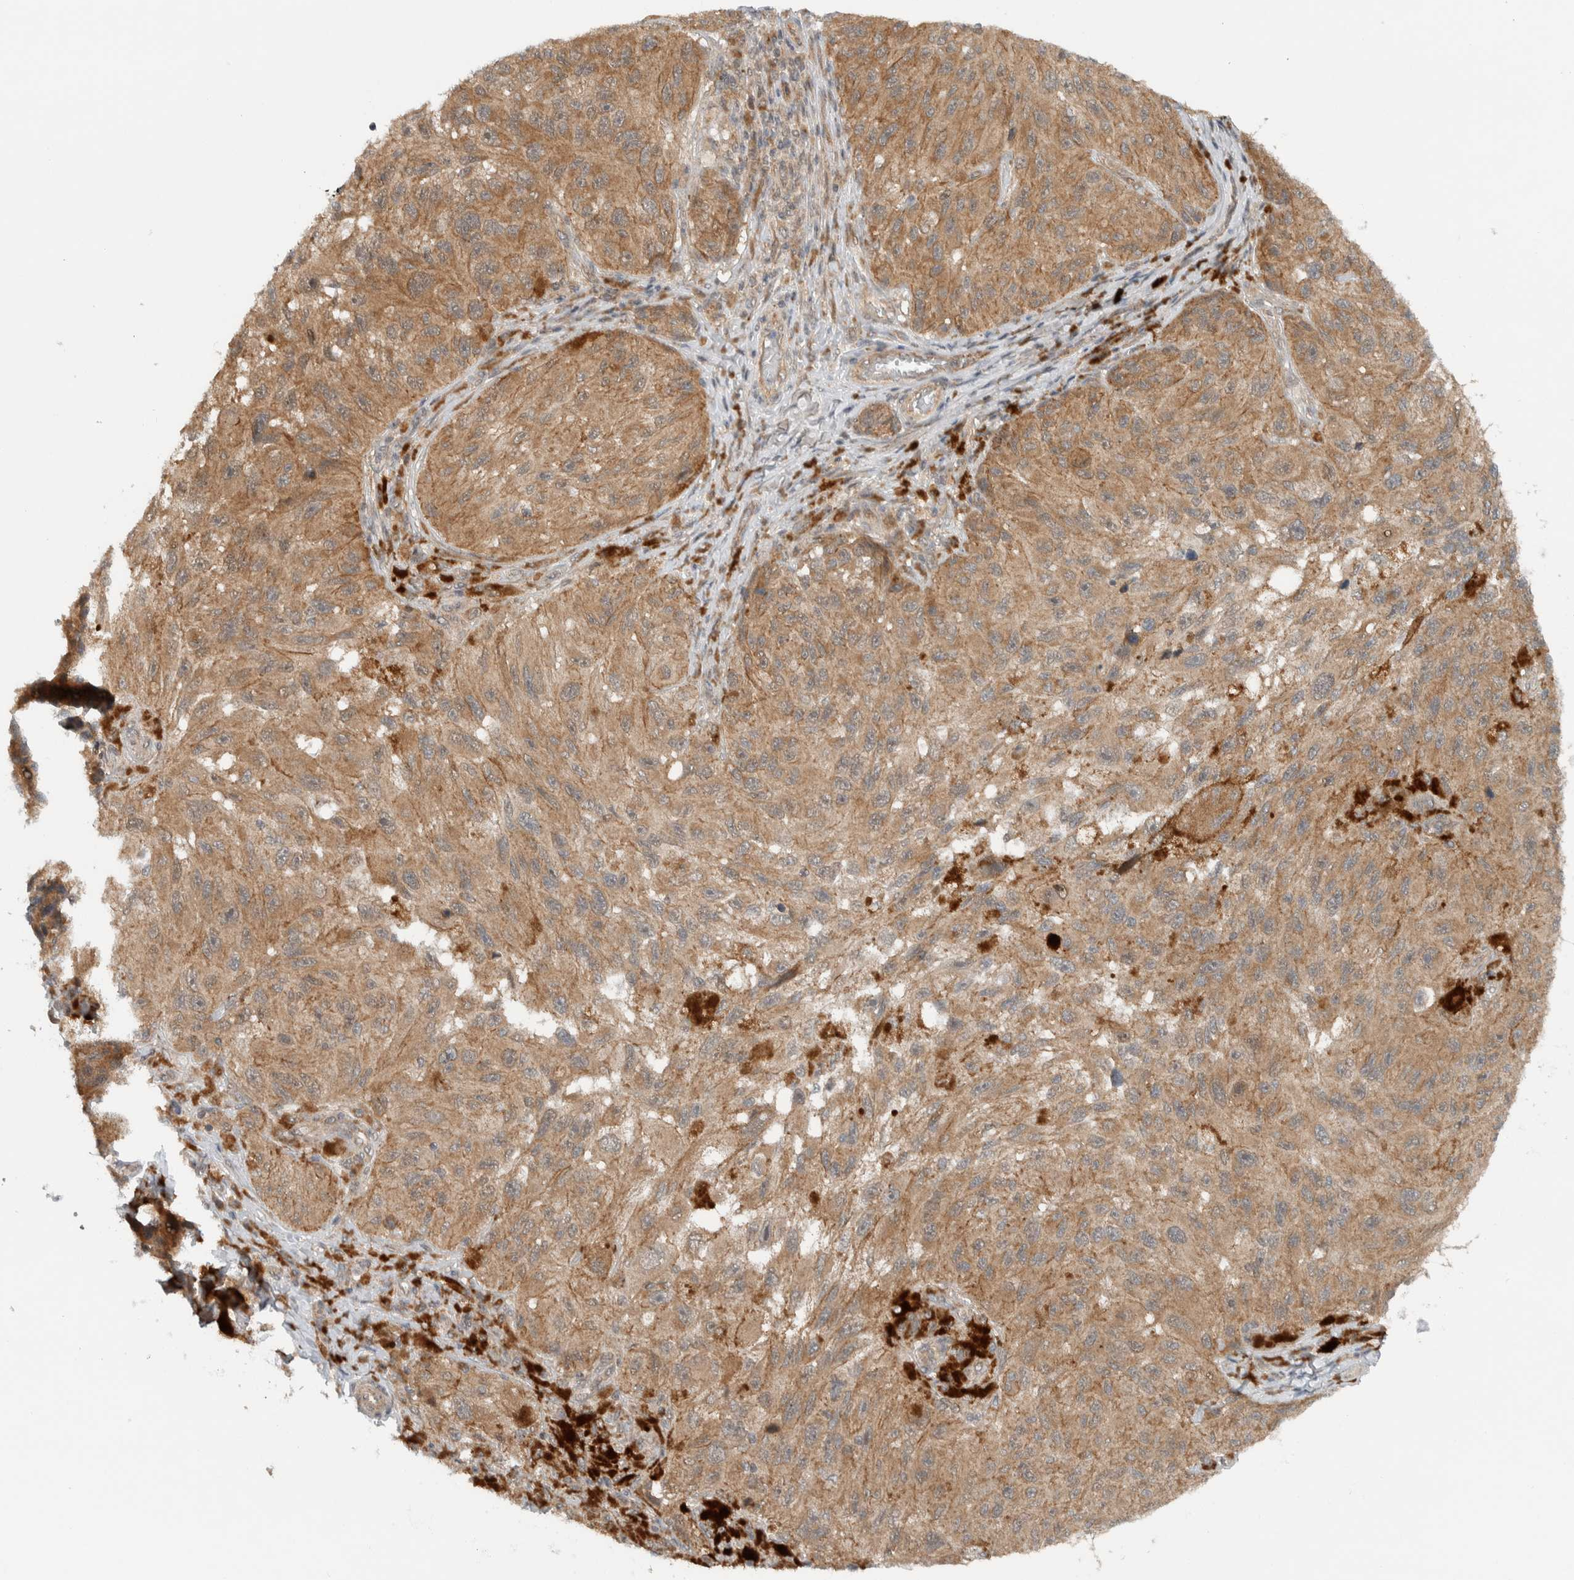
{"staining": {"intensity": "moderate", "quantity": ">75%", "location": "cytoplasmic/membranous"}, "tissue": "melanoma", "cell_type": "Tumor cells", "image_type": "cancer", "snomed": [{"axis": "morphology", "description": "Malignant melanoma, NOS"}, {"axis": "topography", "description": "Skin"}], "caption": "High-power microscopy captured an immunohistochemistry image of malignant melanoma, revealing moderate cytoplasmic/membranous staining in about >75% of tumor cells.", "gene": "KLHL6", "patient": {"sex": "female", "age": 73}}